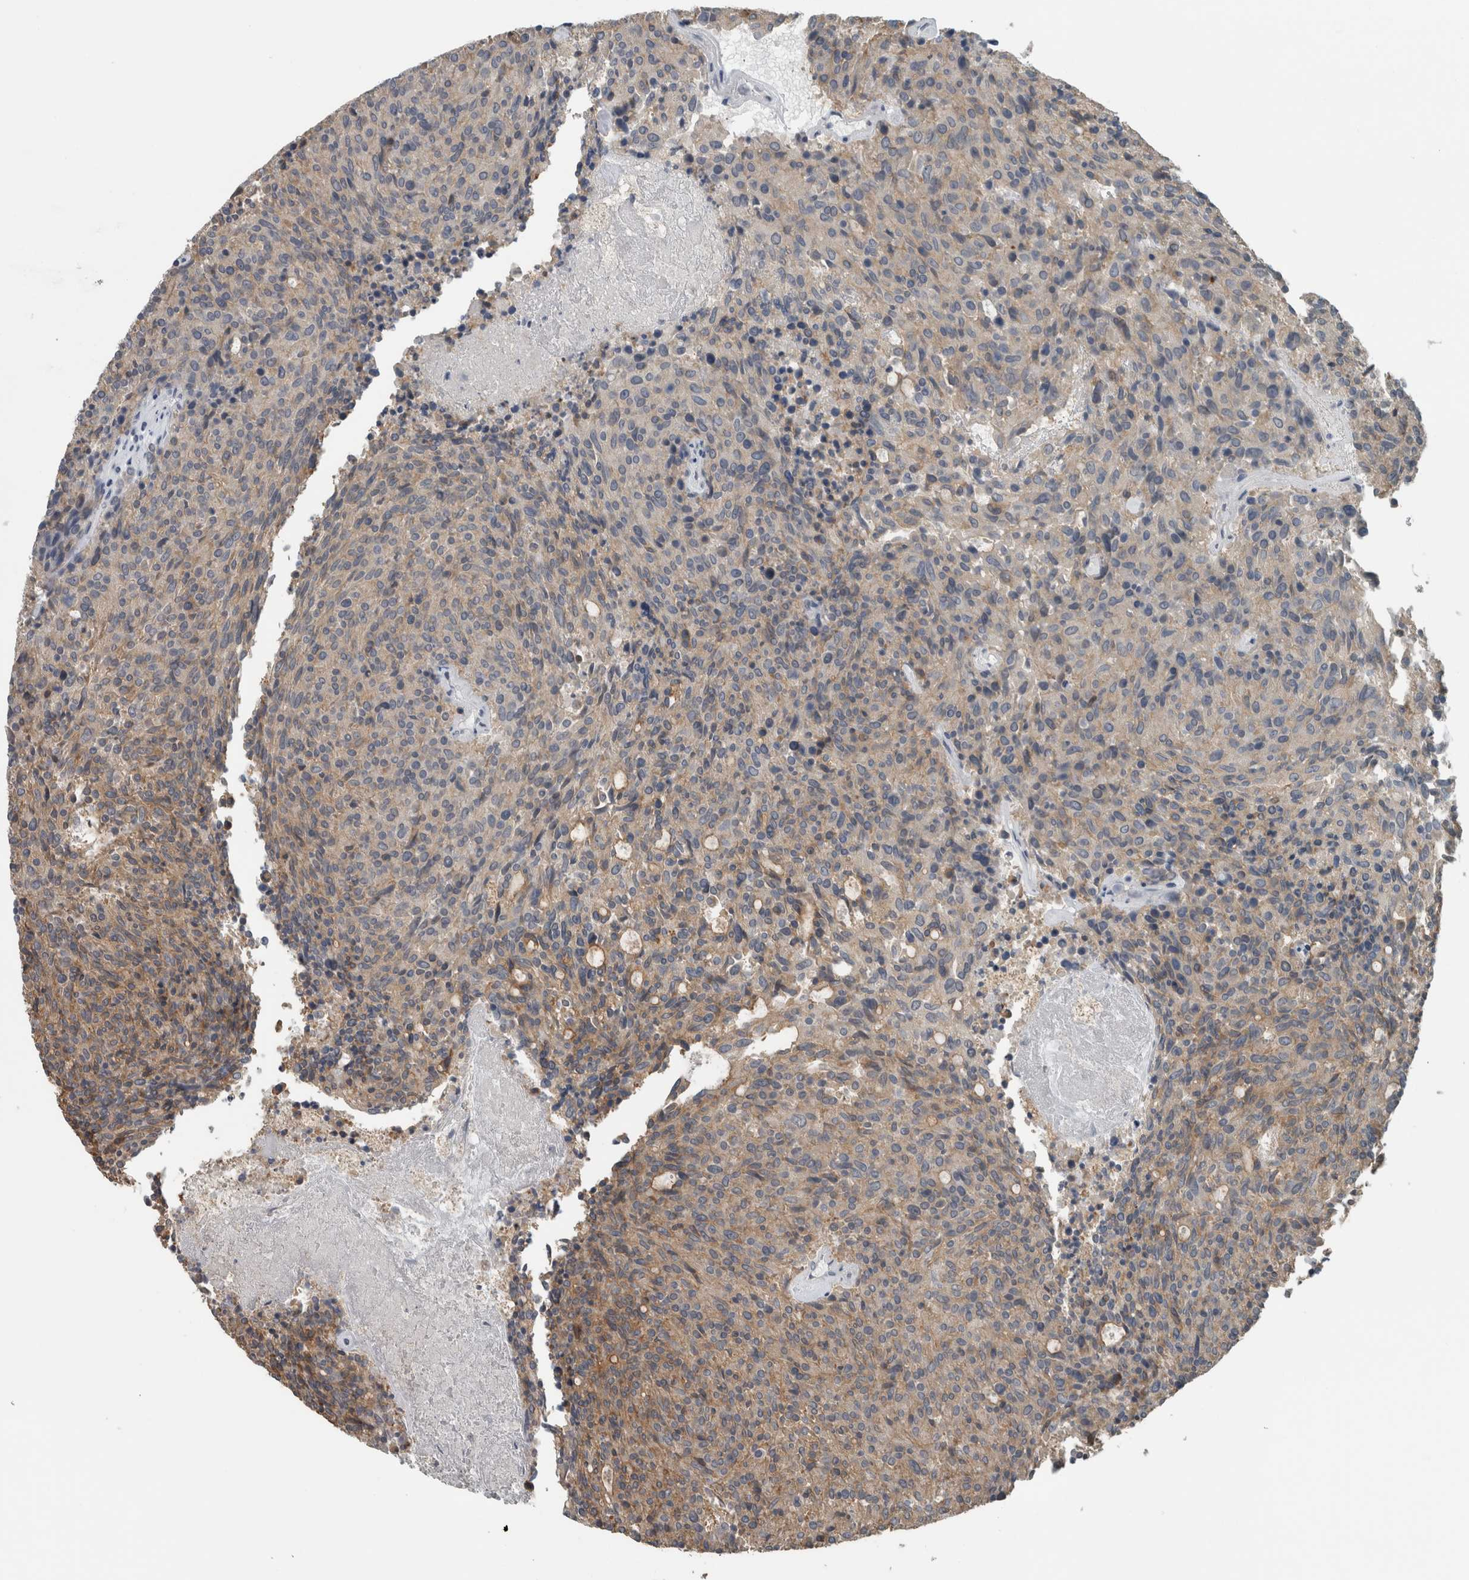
{"staining": {"intensity": "moderate", "quantity": "25%-75%", "location": "cytoplasmic/membranous"}, "tissue": "carcinoid", "cell_type": "Tumor cells", "image_type": "cancer", "snomed": [{"axis": "morphology", "description": "Carcinoid, malignant, NOS"}, {"axis": "topography", "description": "Pancreas"}], "caption": "Carcinoid stained for a protein (brown) shows moderate cytoplasmic/membranous positive expression in approximately 25%-75% of tumor cells.", "gene": "ACSF2", "patient": {"sex": "female", "age": 54}}